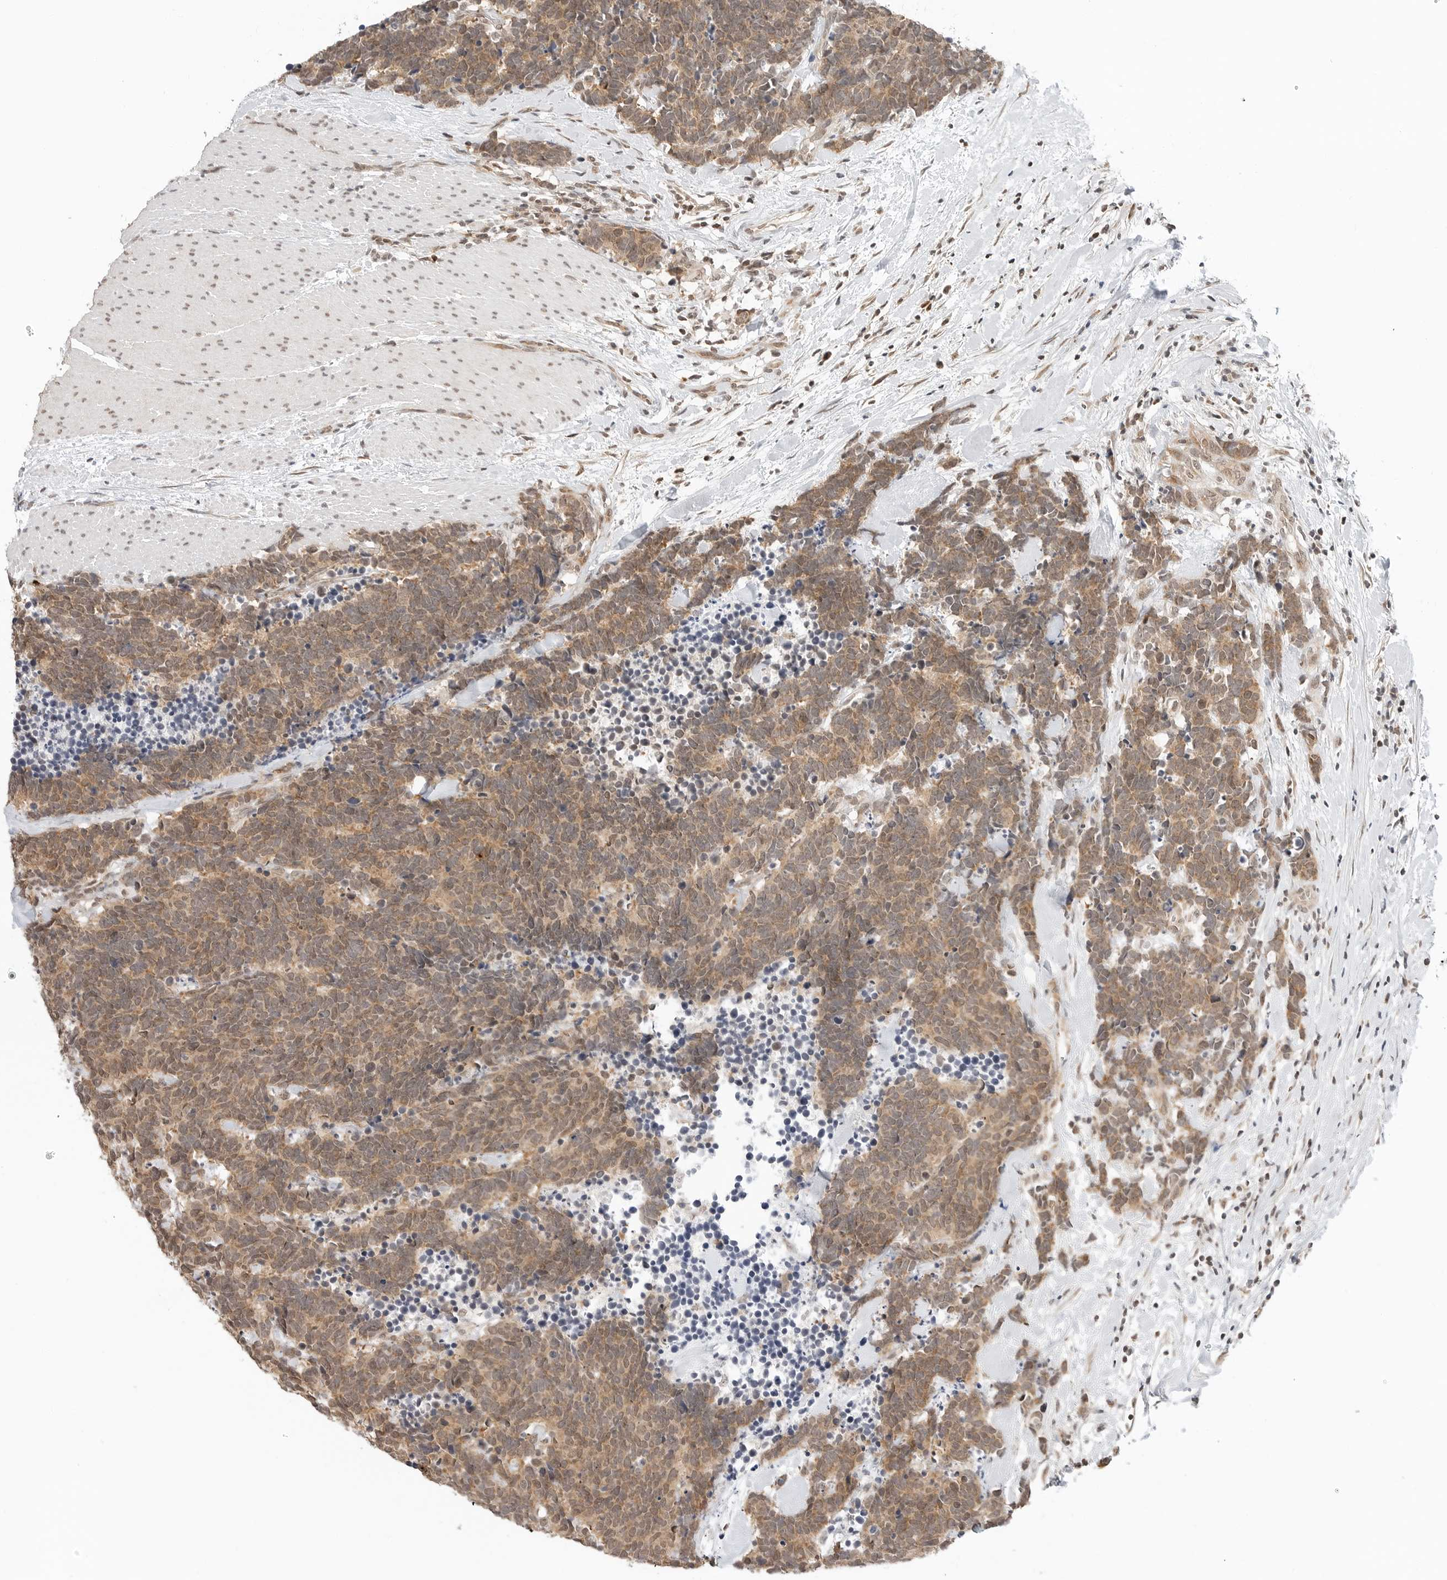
{"staining": {"intensity": "moderate", "quantity": ">75%", "location": "cytoplasmic/membranous"}, "tissue": "carcinoid", "cell_type": "Tumor cells", "image_type": "cancer", "snomed": [{"axis": "morphology", "description": "Carcinoma, NOS"}, {"axis": "morphology", "description": "Carcinoid, malignant, NOS"}, {"axis": "topography", "description": "Urinary bladder"}], "caption": "A micrograph of carcinoma stained for a protein demonstrates moderate cytoplasmic/membranous brown staining in tumor cells.", "gene": "METAP1", "patient": {"sex": "male", "age": 57}}